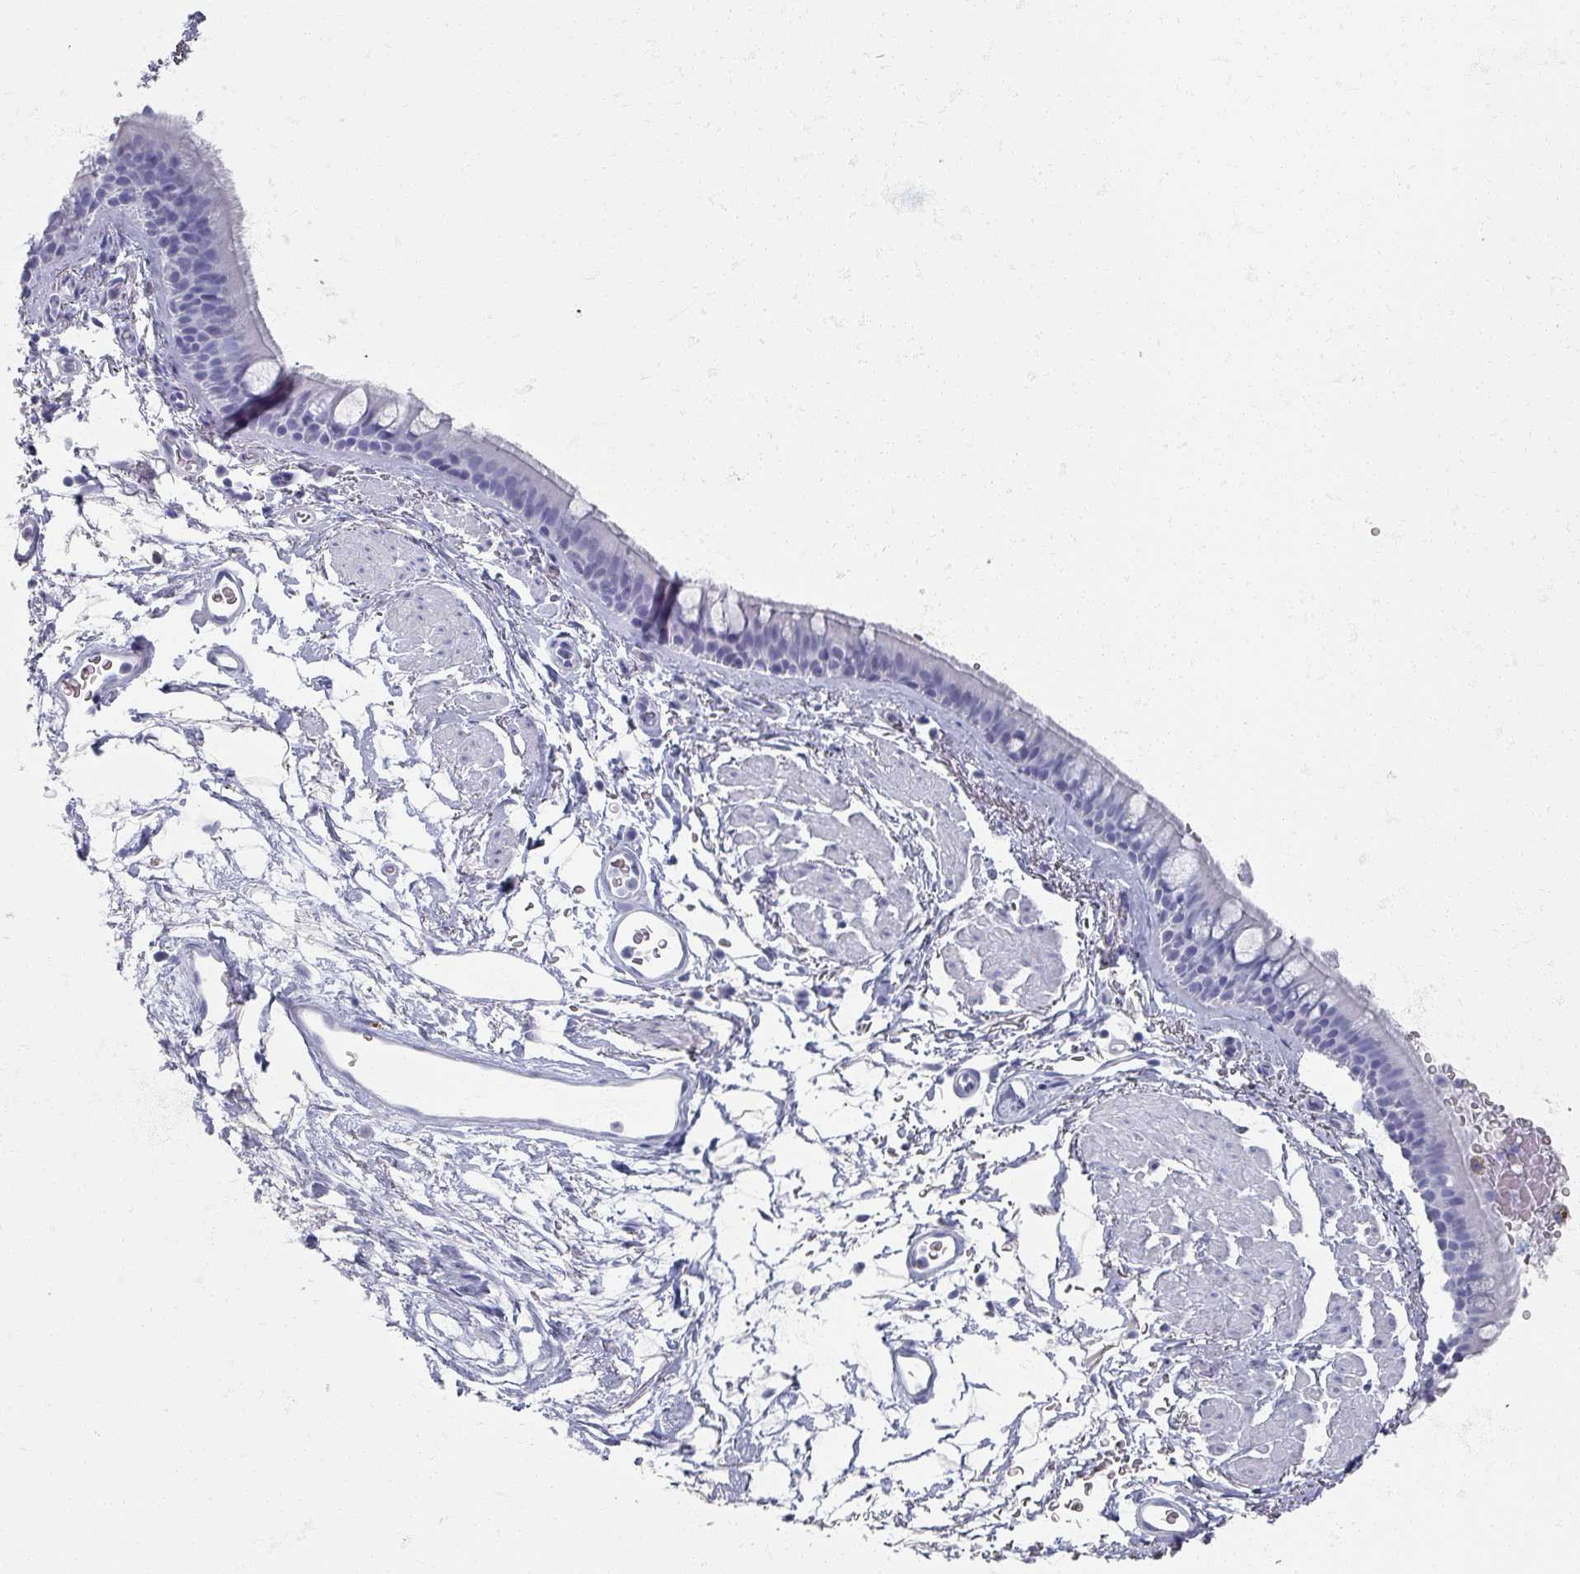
{"staining": {"intensity": "negative", "quantity": "none", "location": "none"}, "tissue": "bronchus", "cell_type": "Respiratory epithelial cells", "image_type": "normal", "snomed": [{"axis": "morphology", "description": "Normal tissue, NOS"}, {"axis": "topography", "description": "Lymph node"}, {"axis": "topography", "description": "Cartilage tissue"}, {"axis": "topography", "description": "Bronchus"}], "caption": "DAB (3,3'-diaminobenzidine) immunohistochemical staining of benign human bronchus demonstrates no significant expression in respiratory epithelial cells.", "gene": "OMG", "patient": {"sex": "female", "age": 70}}